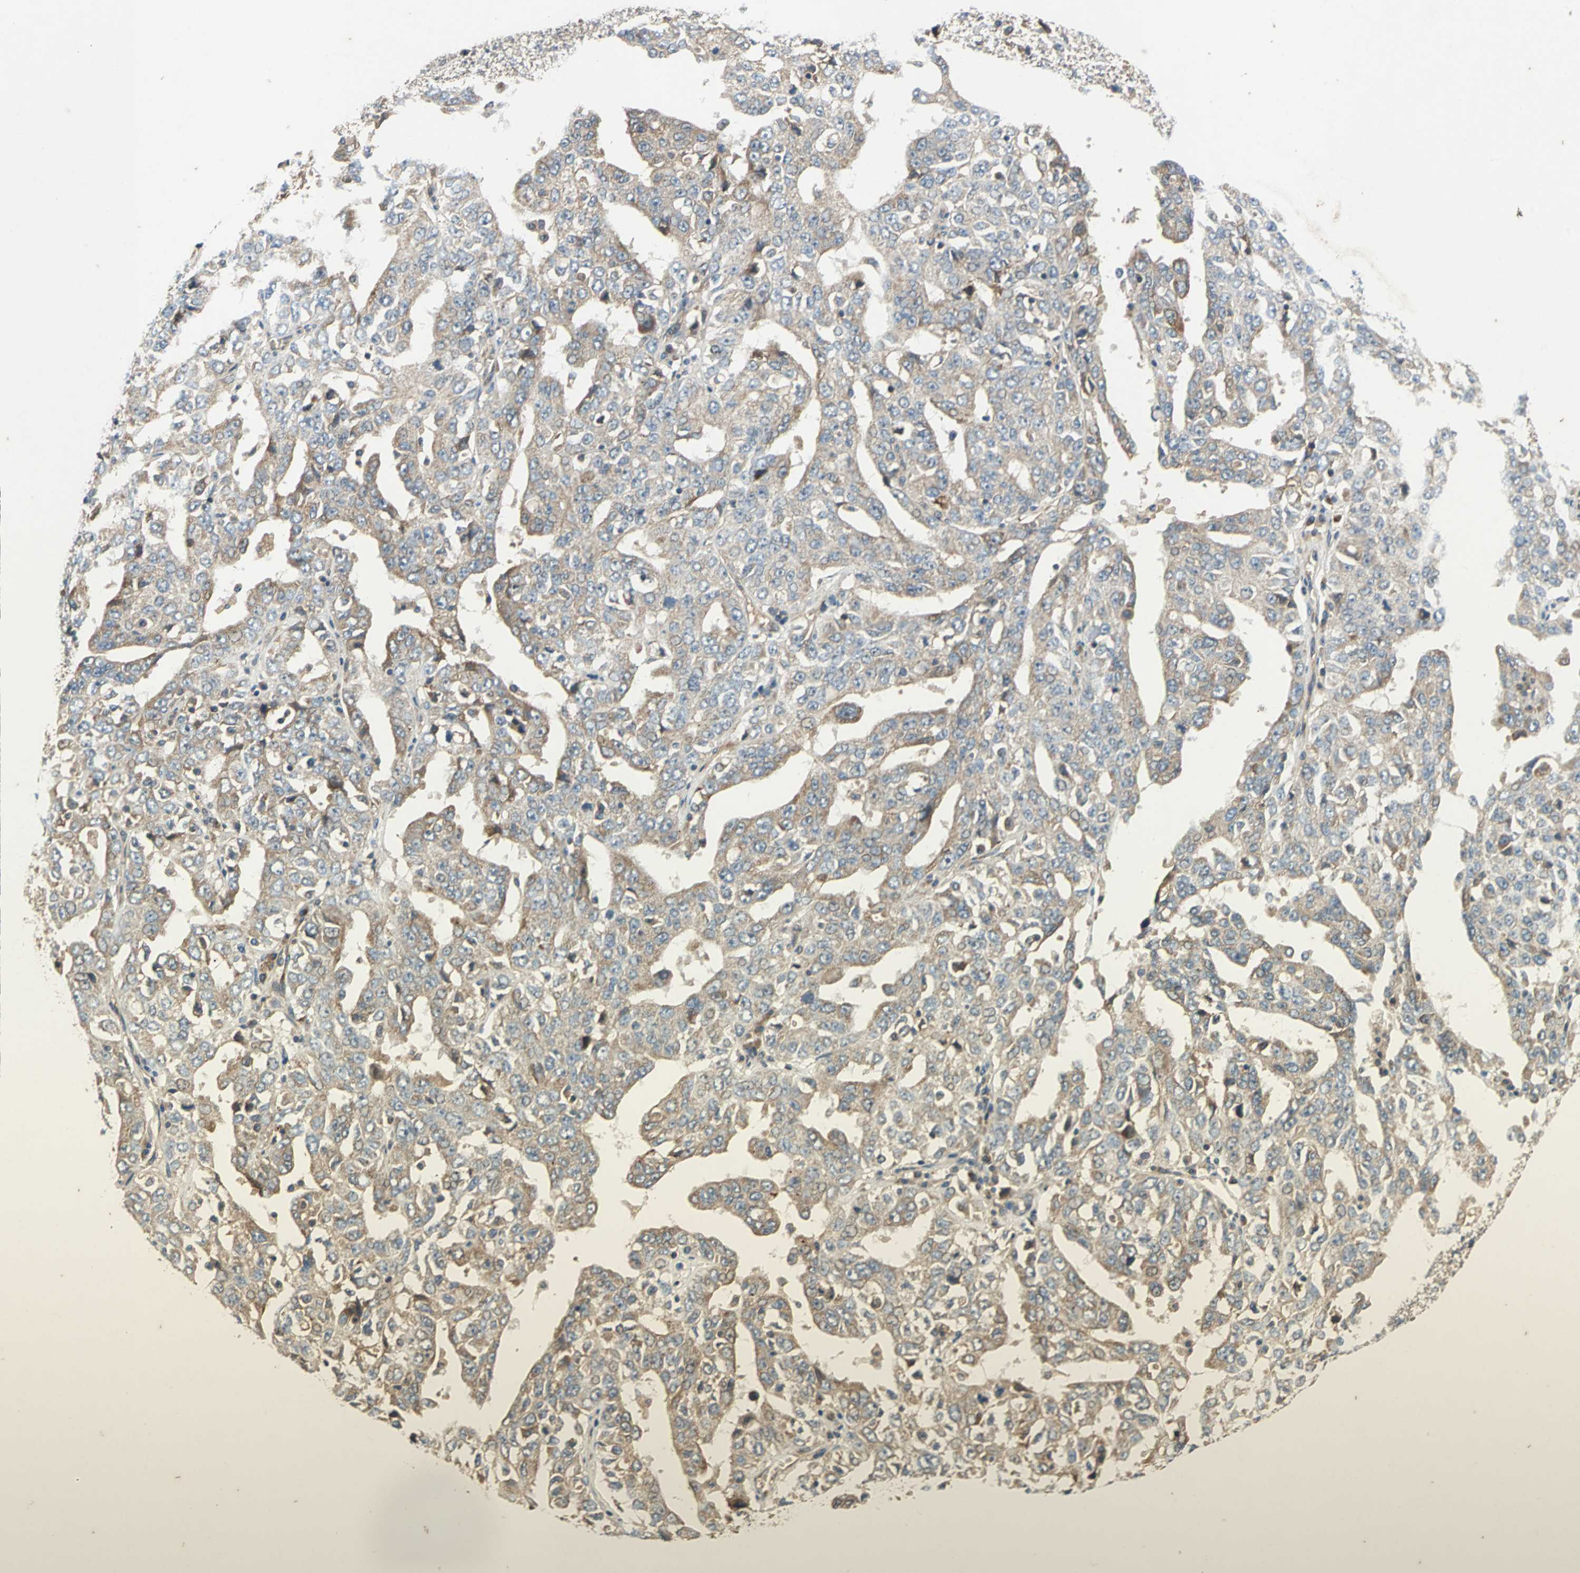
{"staining": {"intensity": "weak", "quantity": "25%-75%", "location": "cytoplasmic/membranous"}, "tissue": "ovarian cancer", "cell_type": "Tumor cells", "image_type": "cancer", "snomed": [{"axis": "morphology", "description": "Carcinoma, endometroid"}, {"axis": "topography", "description": "Ovary"}], "caption": "DAB (3,3'-diaminobenzidine) immunohistochemical staining of human endometroid carcinoma (ovarian) displays weak cytoplasmic/membranous protein positivity in approximately 25%-75% of tumor cells.", "gene": "EMCN", "patient": {"sex": "female", "age": 62}}